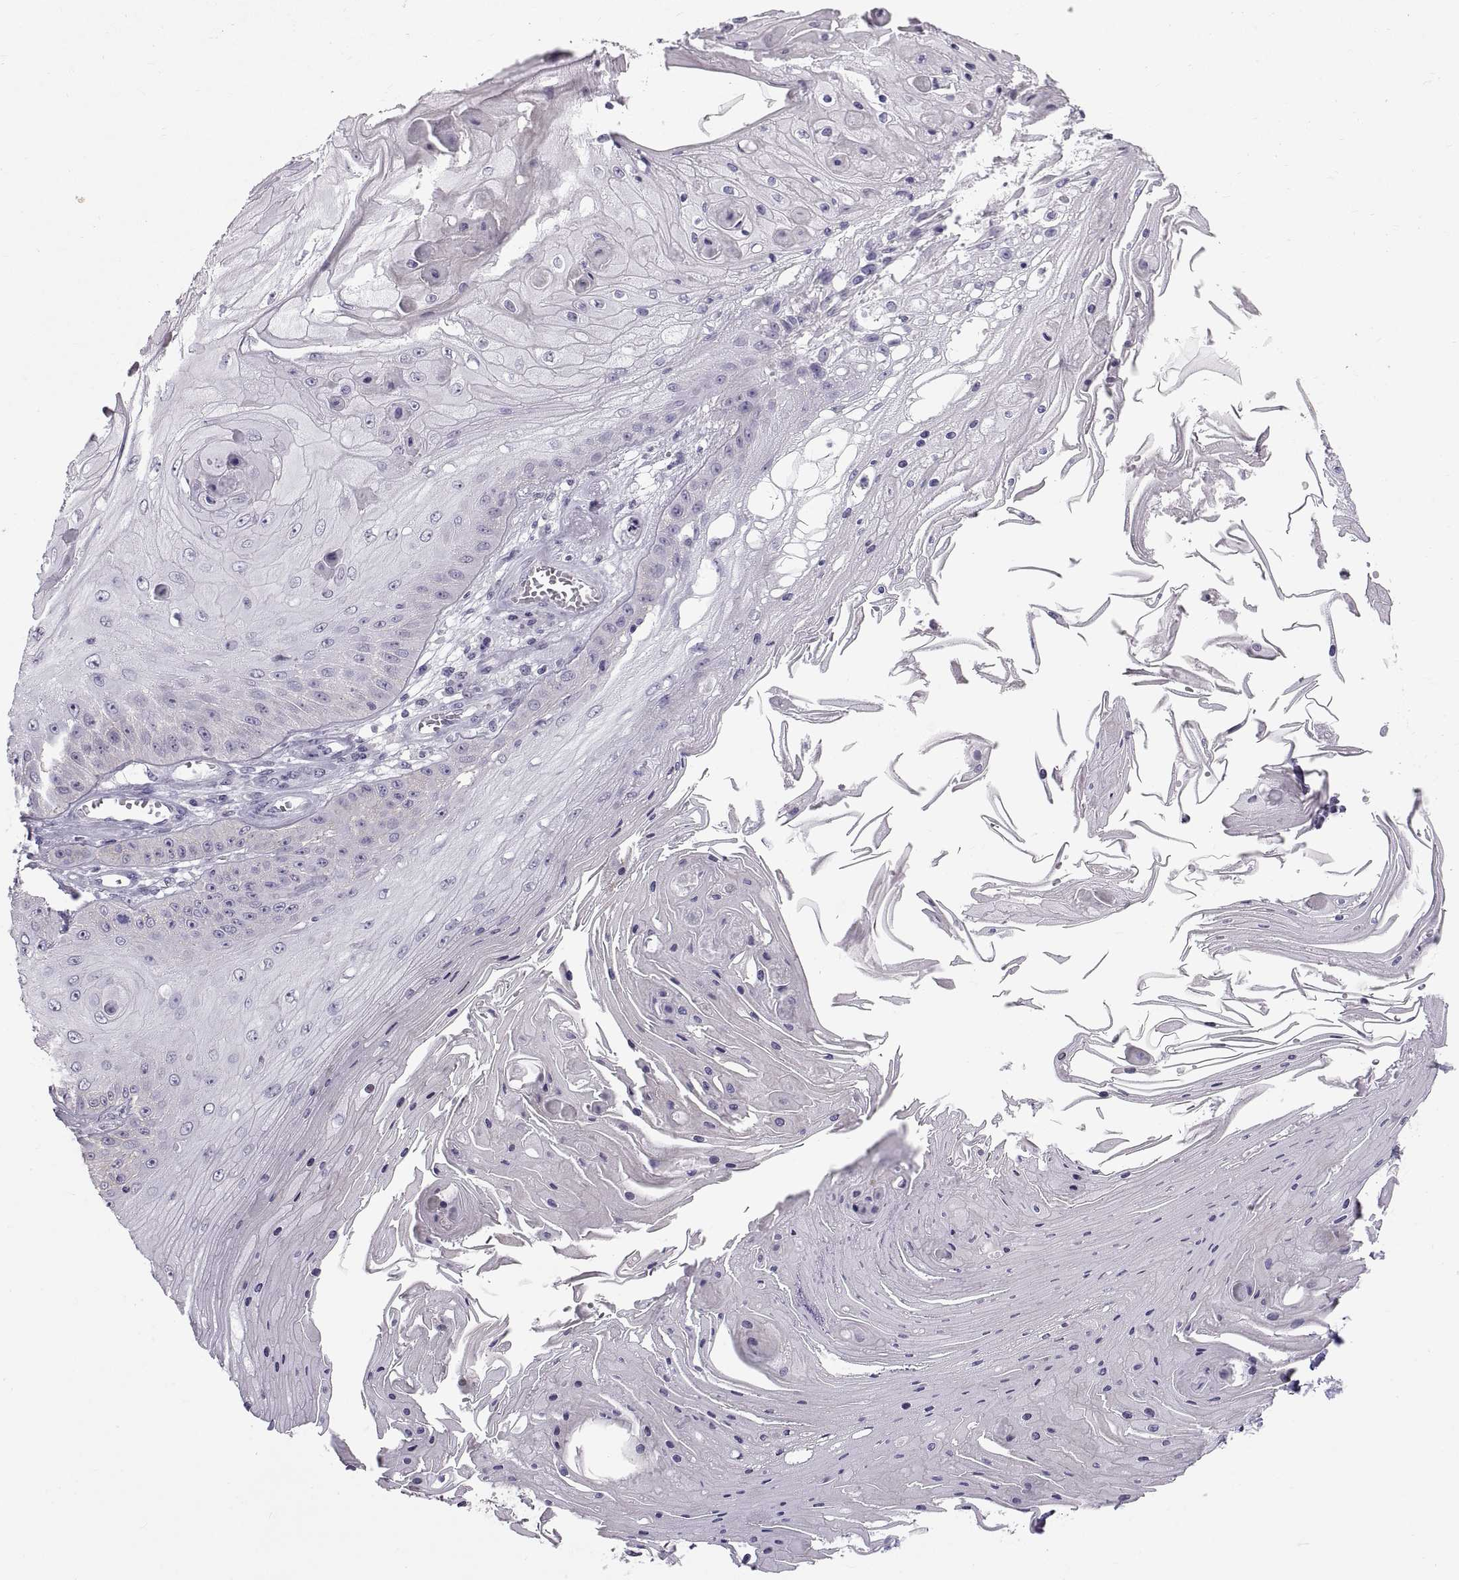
{"staining": {"intensity": "negative", "quantity": "none", "location": "none"}, "tissue": "skin cancer", "cell_type": "Tumor cells", "image_type": "cancer", "snomed": [{"axis": "morphology", "description": "Squamous cell carcinoma, NOS"}, {"axis": "topography", "description": "Skin"}], "caption": "Immunohistochemical staining of skin cancer shows no significant staining in tumor cells.", "gene": "SPACDR", "patient": {"sex": "male", "age": 70}}